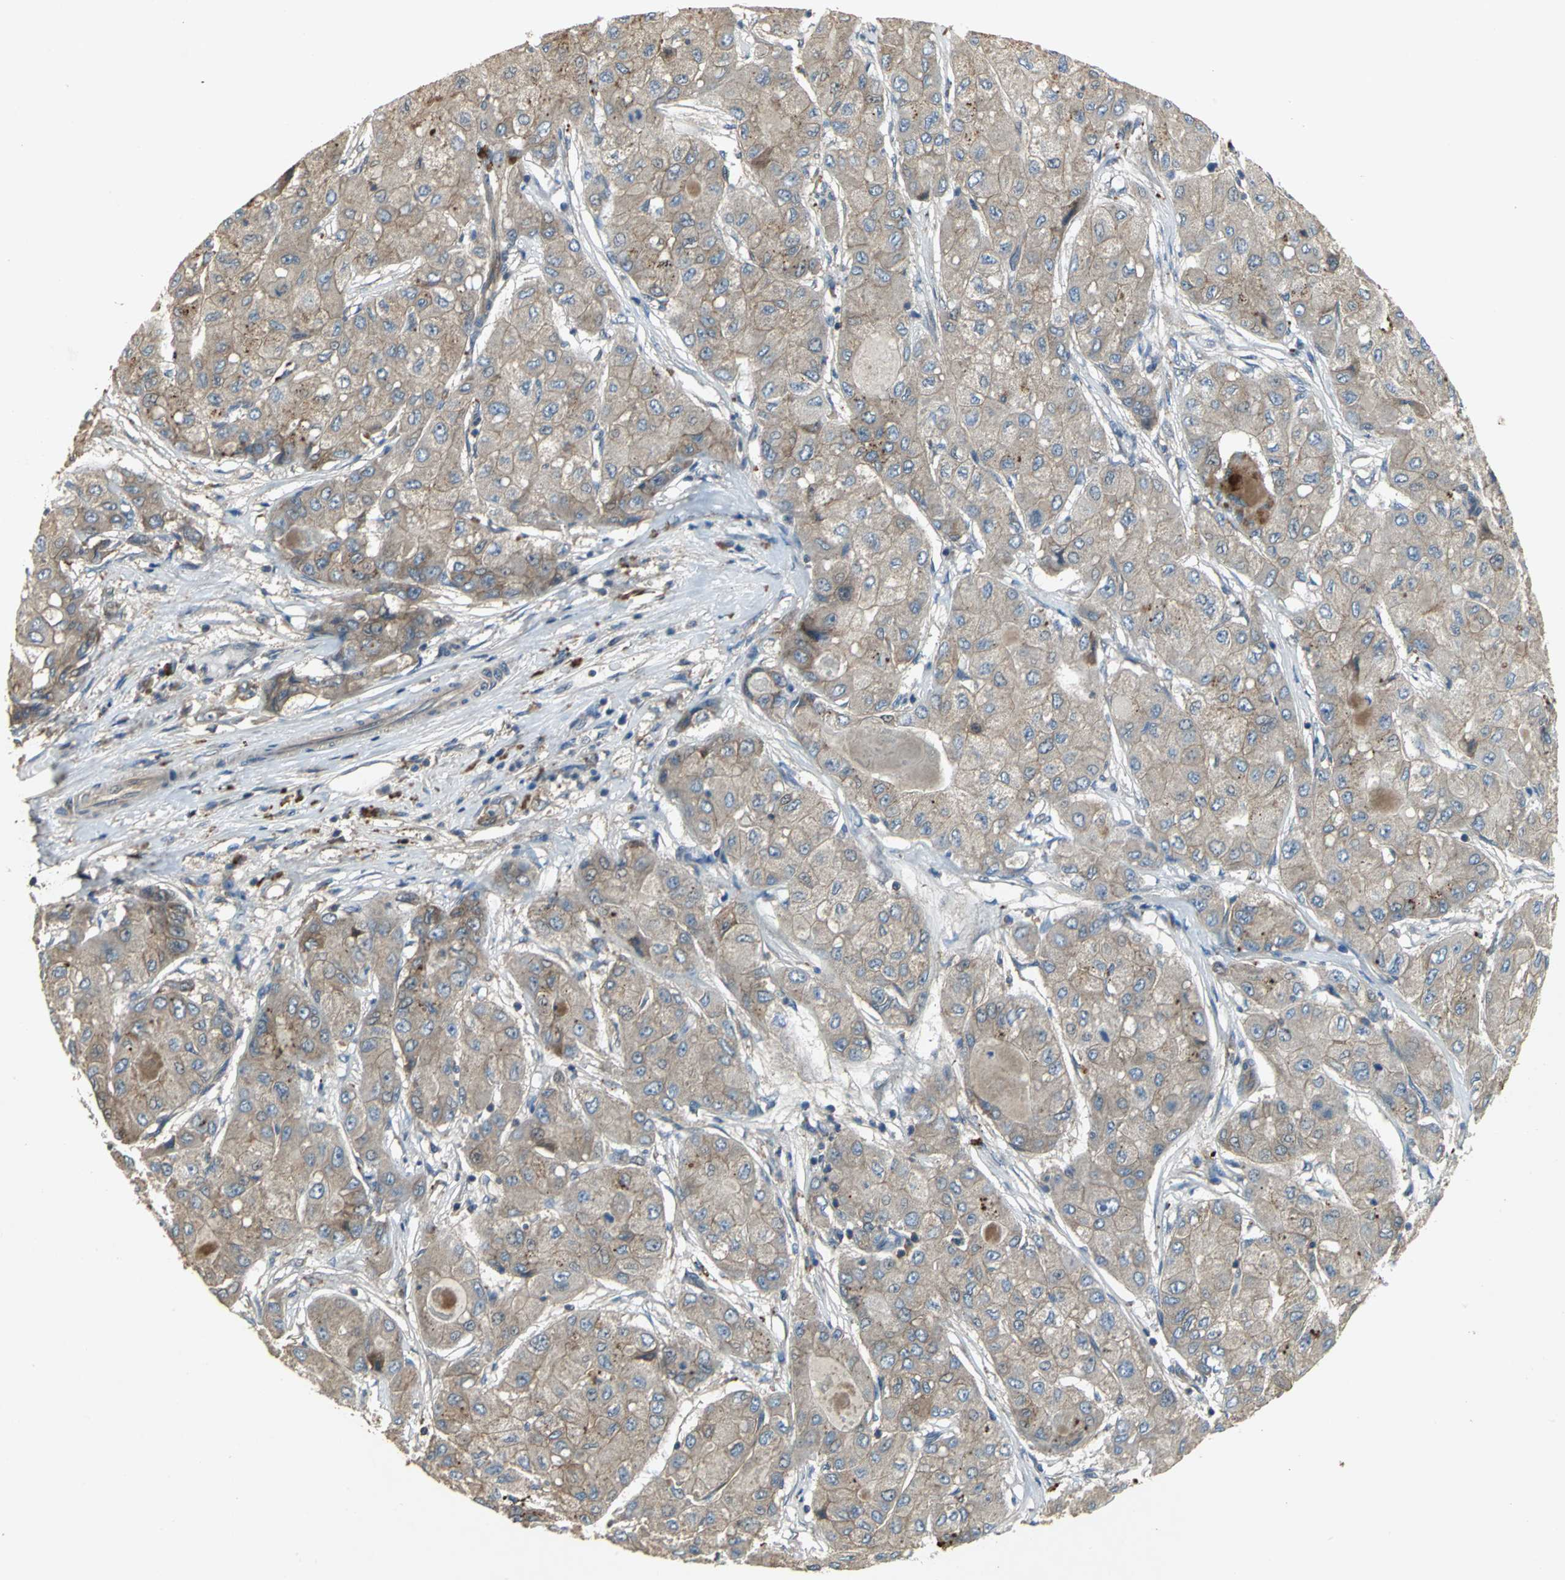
{"staining": {"intensity": "weak", "quantity": ">75%", "location": "cytoplasmic/membranous"}, "tissue": "liver cancer", "cell_type": "Tumor cells", "image_type": "cancer", "snomed": [{"axis": "morphology", "description": "Carcinoma, Hepatocellular, NOS"}, {"axis": "topography", "description": "Liver"}], "caption": "A micrograph of liver cancer stained for a protein displays weak cytoplasmic/membranous brown staining in tumor cells.", "gene": "MET", "patient": {"sex": "male", "age": 80}}